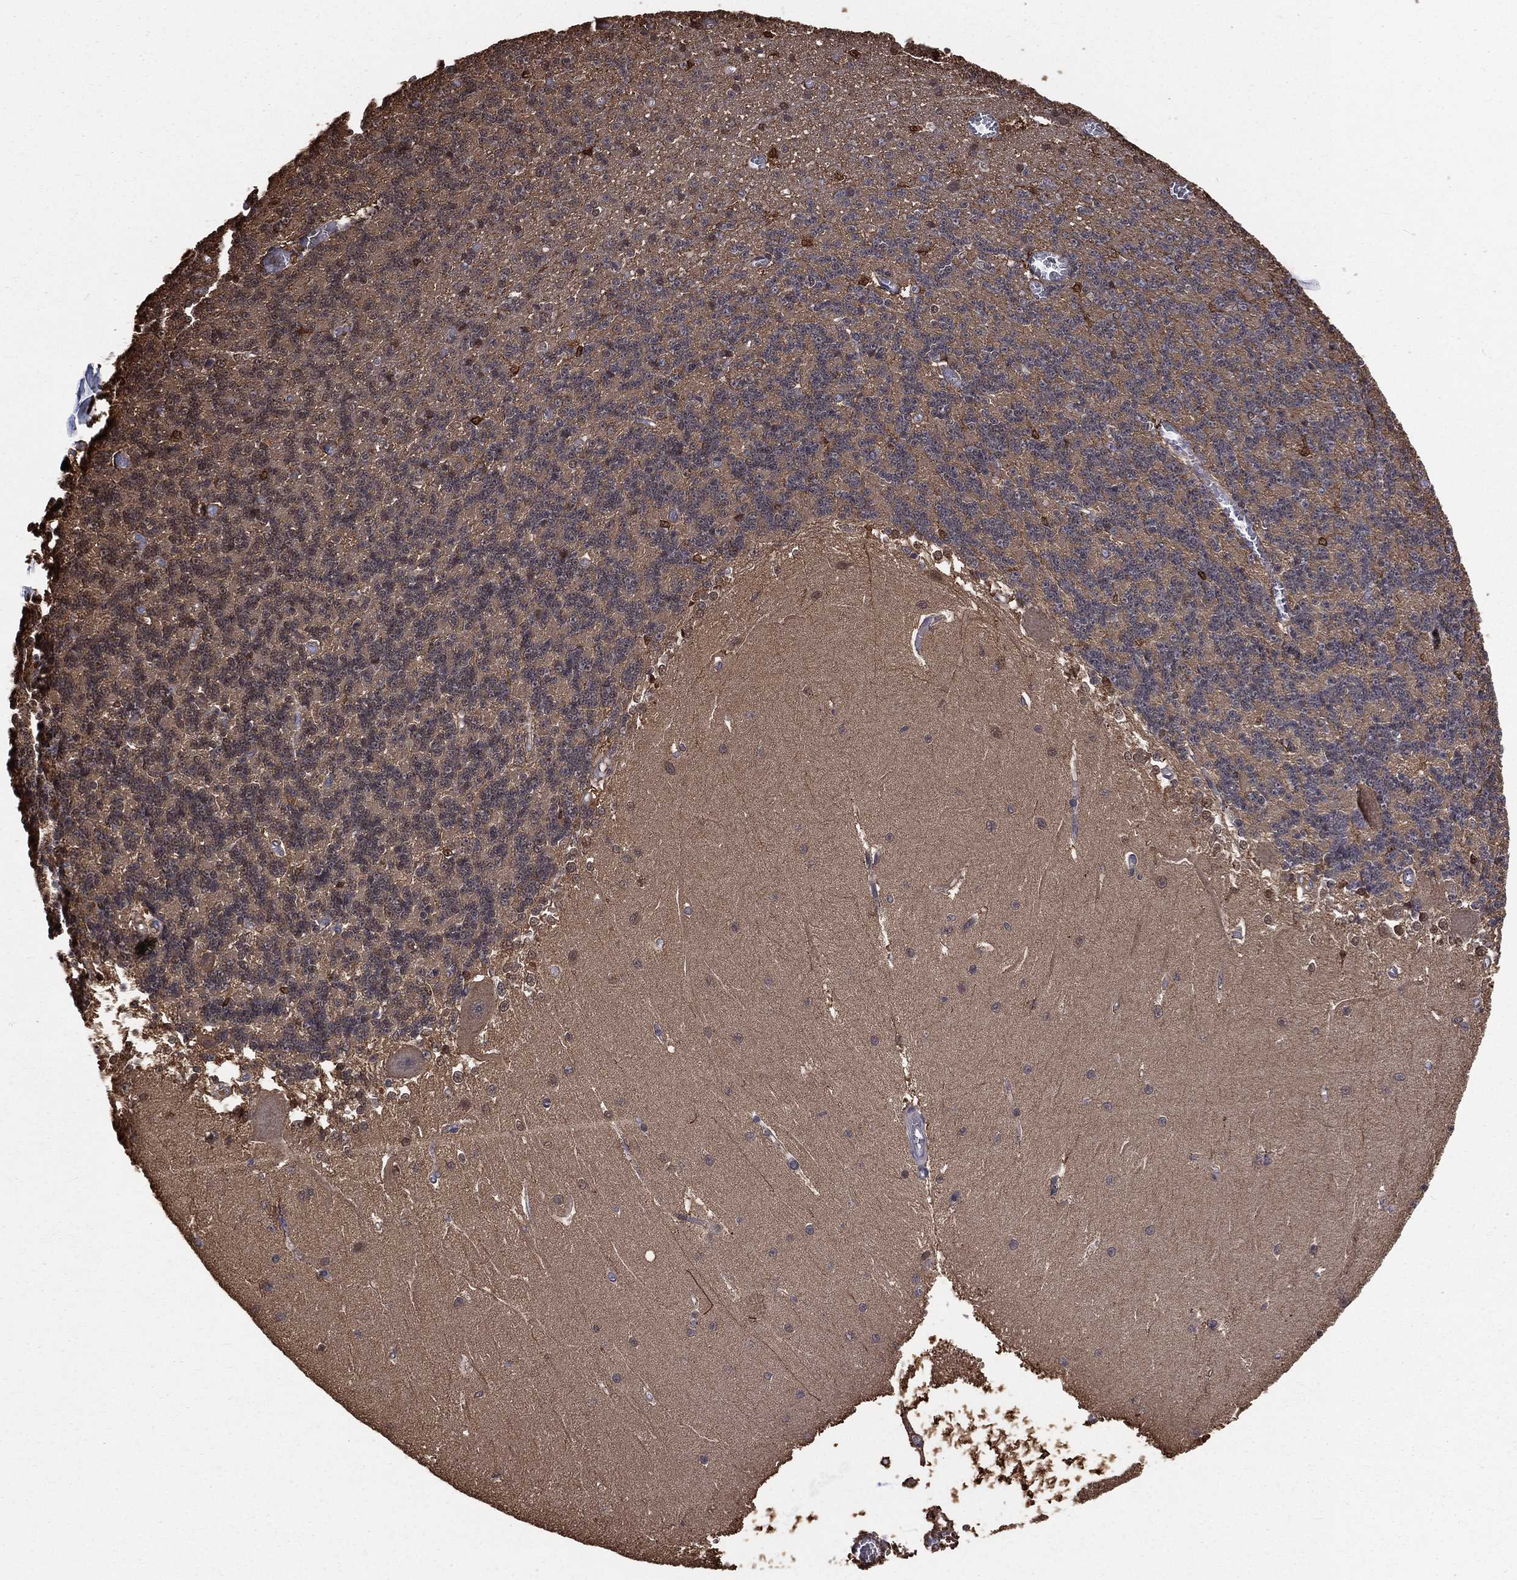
{"staining": {"intensity": "strong", "quantity": "<25%", "location": "cytoplasmic/membranous,nuclear"}, "tissue": "cerebellum", "cell_type": "Cells in granular layer", "image_type": "normal", "snomed": [{"axis": "morphology", "description": "Normal tissue, NOS"}, {"axis": "topography", "description": "Cerebellum"}], "caption": "Immunohistochemistry (IHC) of benign cerebellum exhibits medium levels of strong cytoplasmic/membranous,nuclear positivity in approximately <25% of cells in granular layer.", "gene": "TBC1D2", "patient": {"sex": "male", "age": 37}}